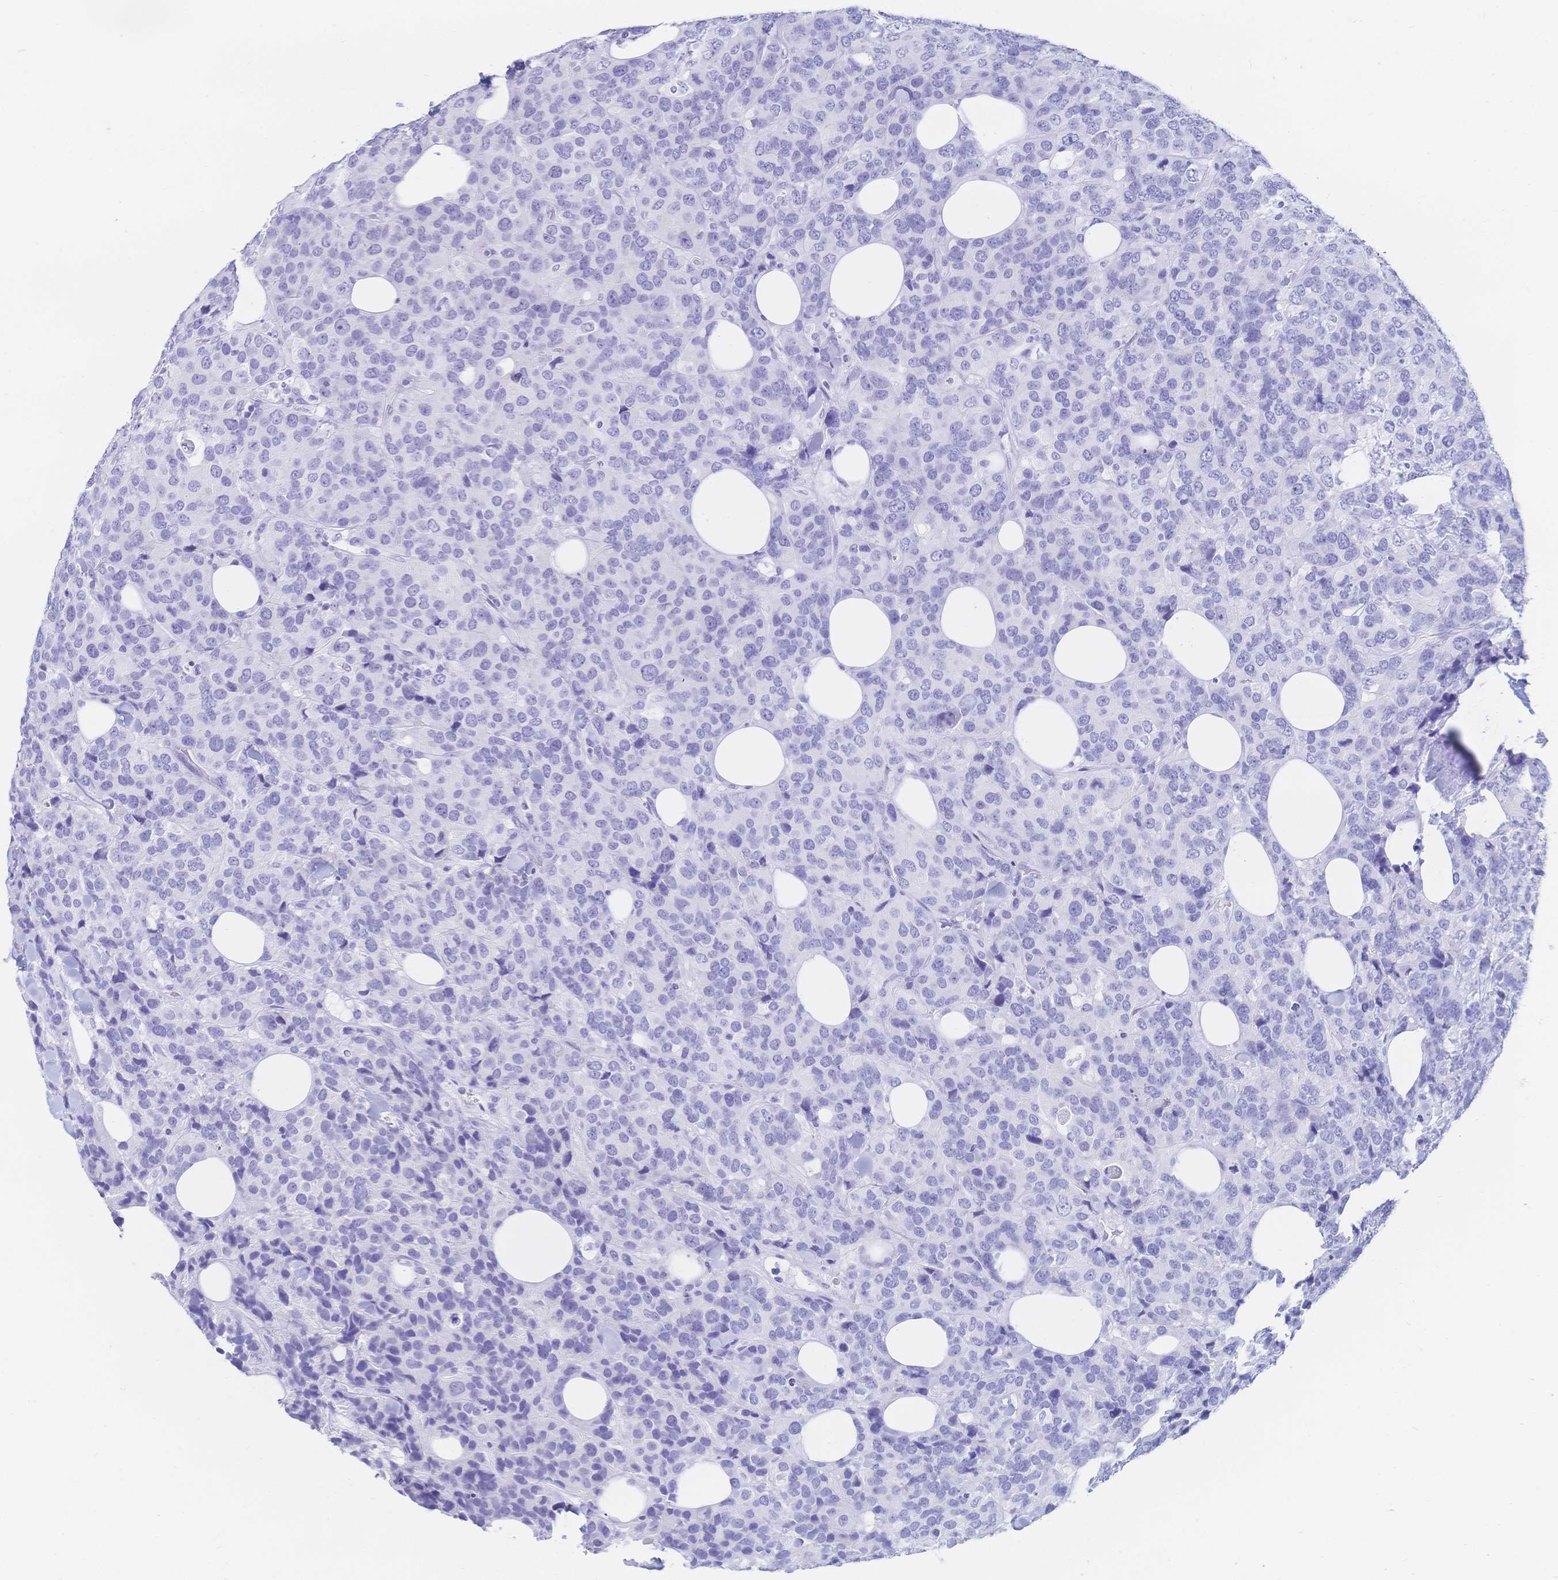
{"staining": {"intensity": "negative", "quantity": "none", "location": "none"}, "tissue": "breast cancer", "cell_type": "Tumor cells", "image_type": "cancer", "snomed": [{"axis": "morphology", "description": "Lobular carcinoma"}, {"axis": "topography", "description": "Breast"}], "caption": "Breast cancer (lobular carcinoma) stained for a protein using IHC shows no staining tumor cells.", "gene": "MEP1B", "patient": {"sex": "female", "age": 59}}